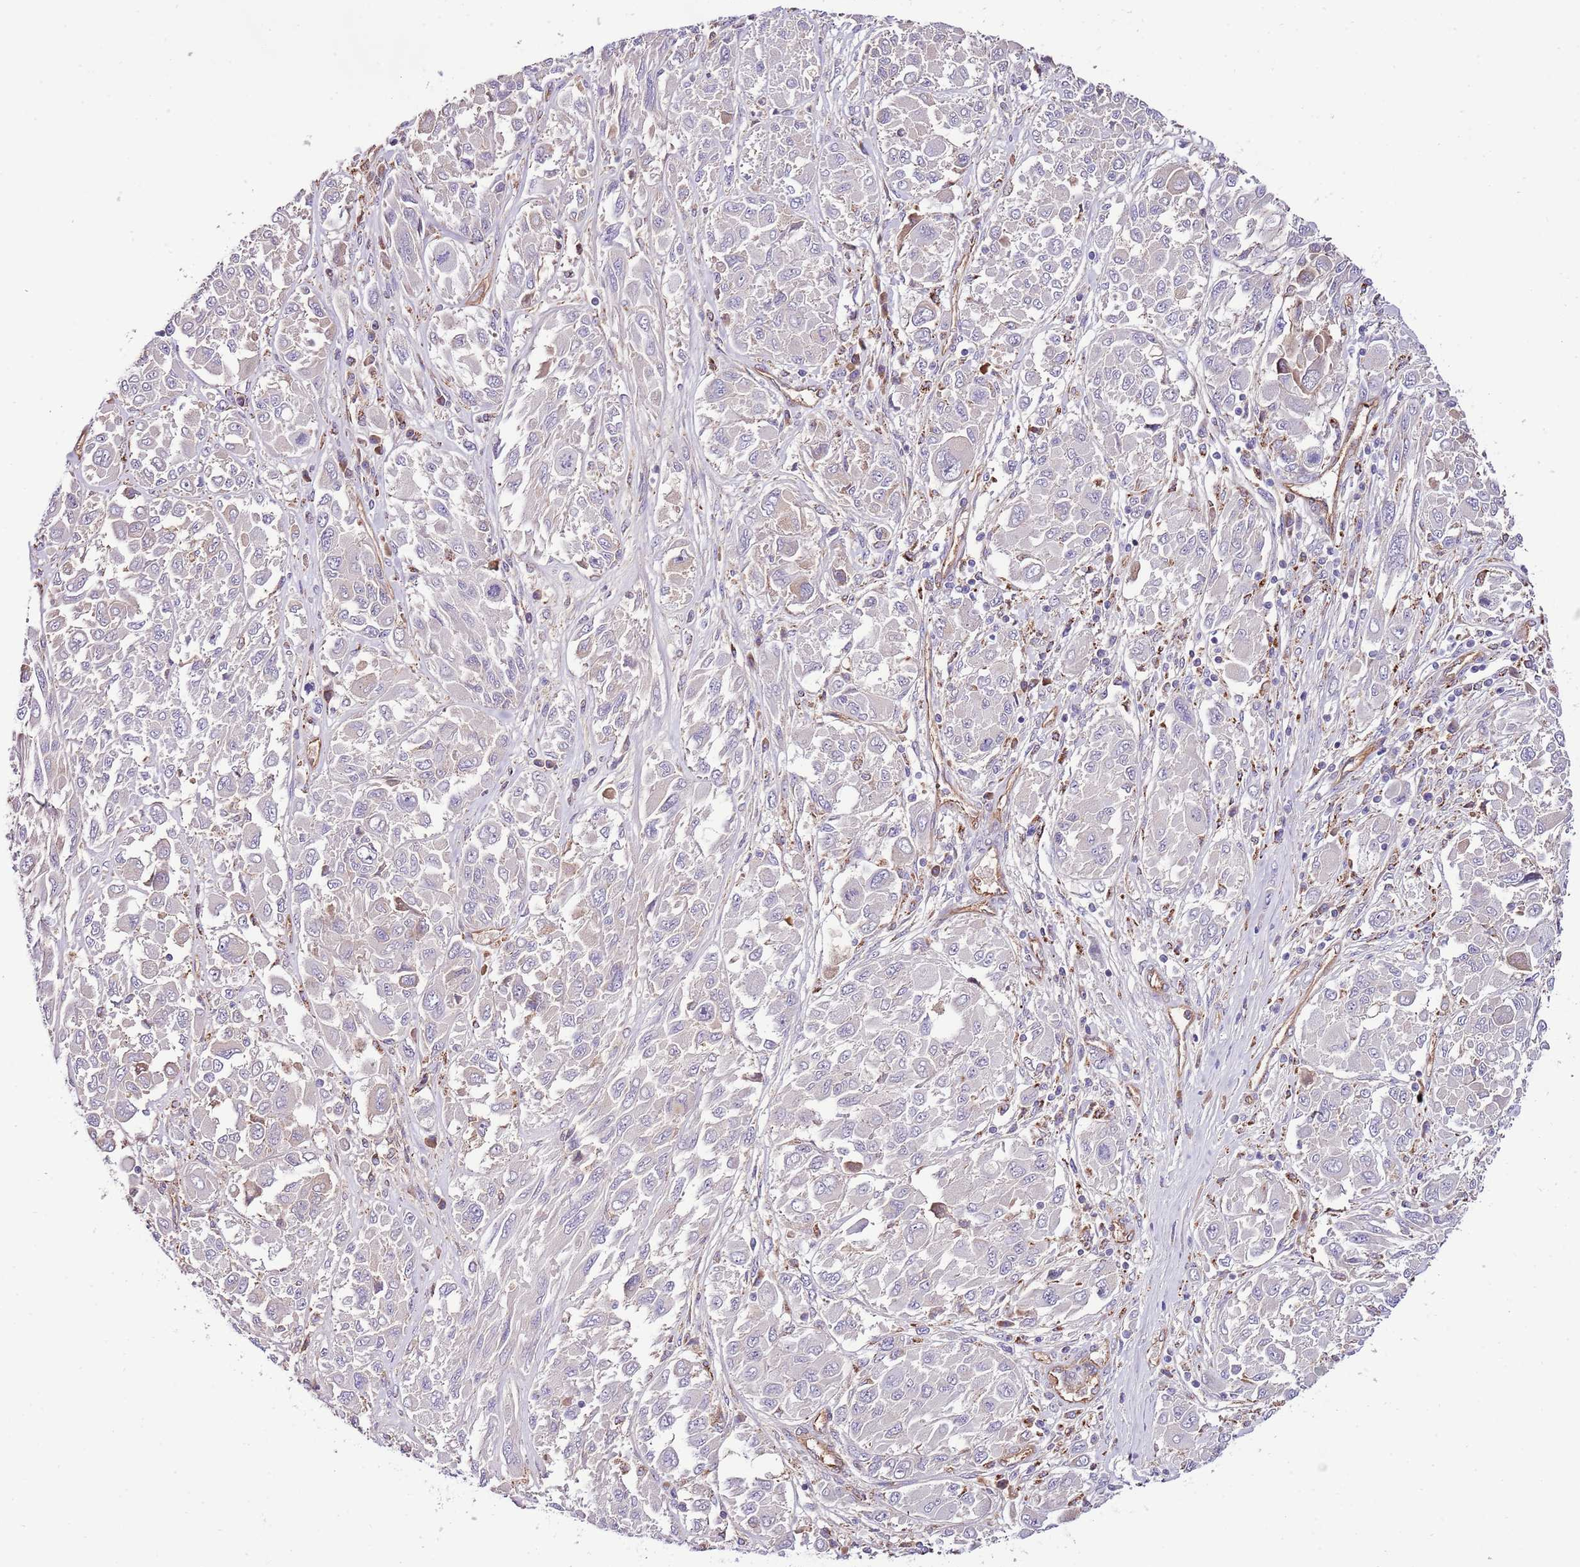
{"staining": {"intensity": "weak", "quantity": "<25%", "location": "cytoplasmic/membranous"}, "tissue": "melanoma", "cell_type": "Tumor cells", "image_type": "cancer", "snomed": [{"axis": "morphology", "description": "Malignant melanoma, NOS"}, {"axis": "topography", "description": "Skin"}], "caption": "Human melanoma stained for a protein using immunohistochemistry demonstrates no staining in tumor cells.", "gene": "DOCK6", "patient": {"sex": "female", "age": 91}}